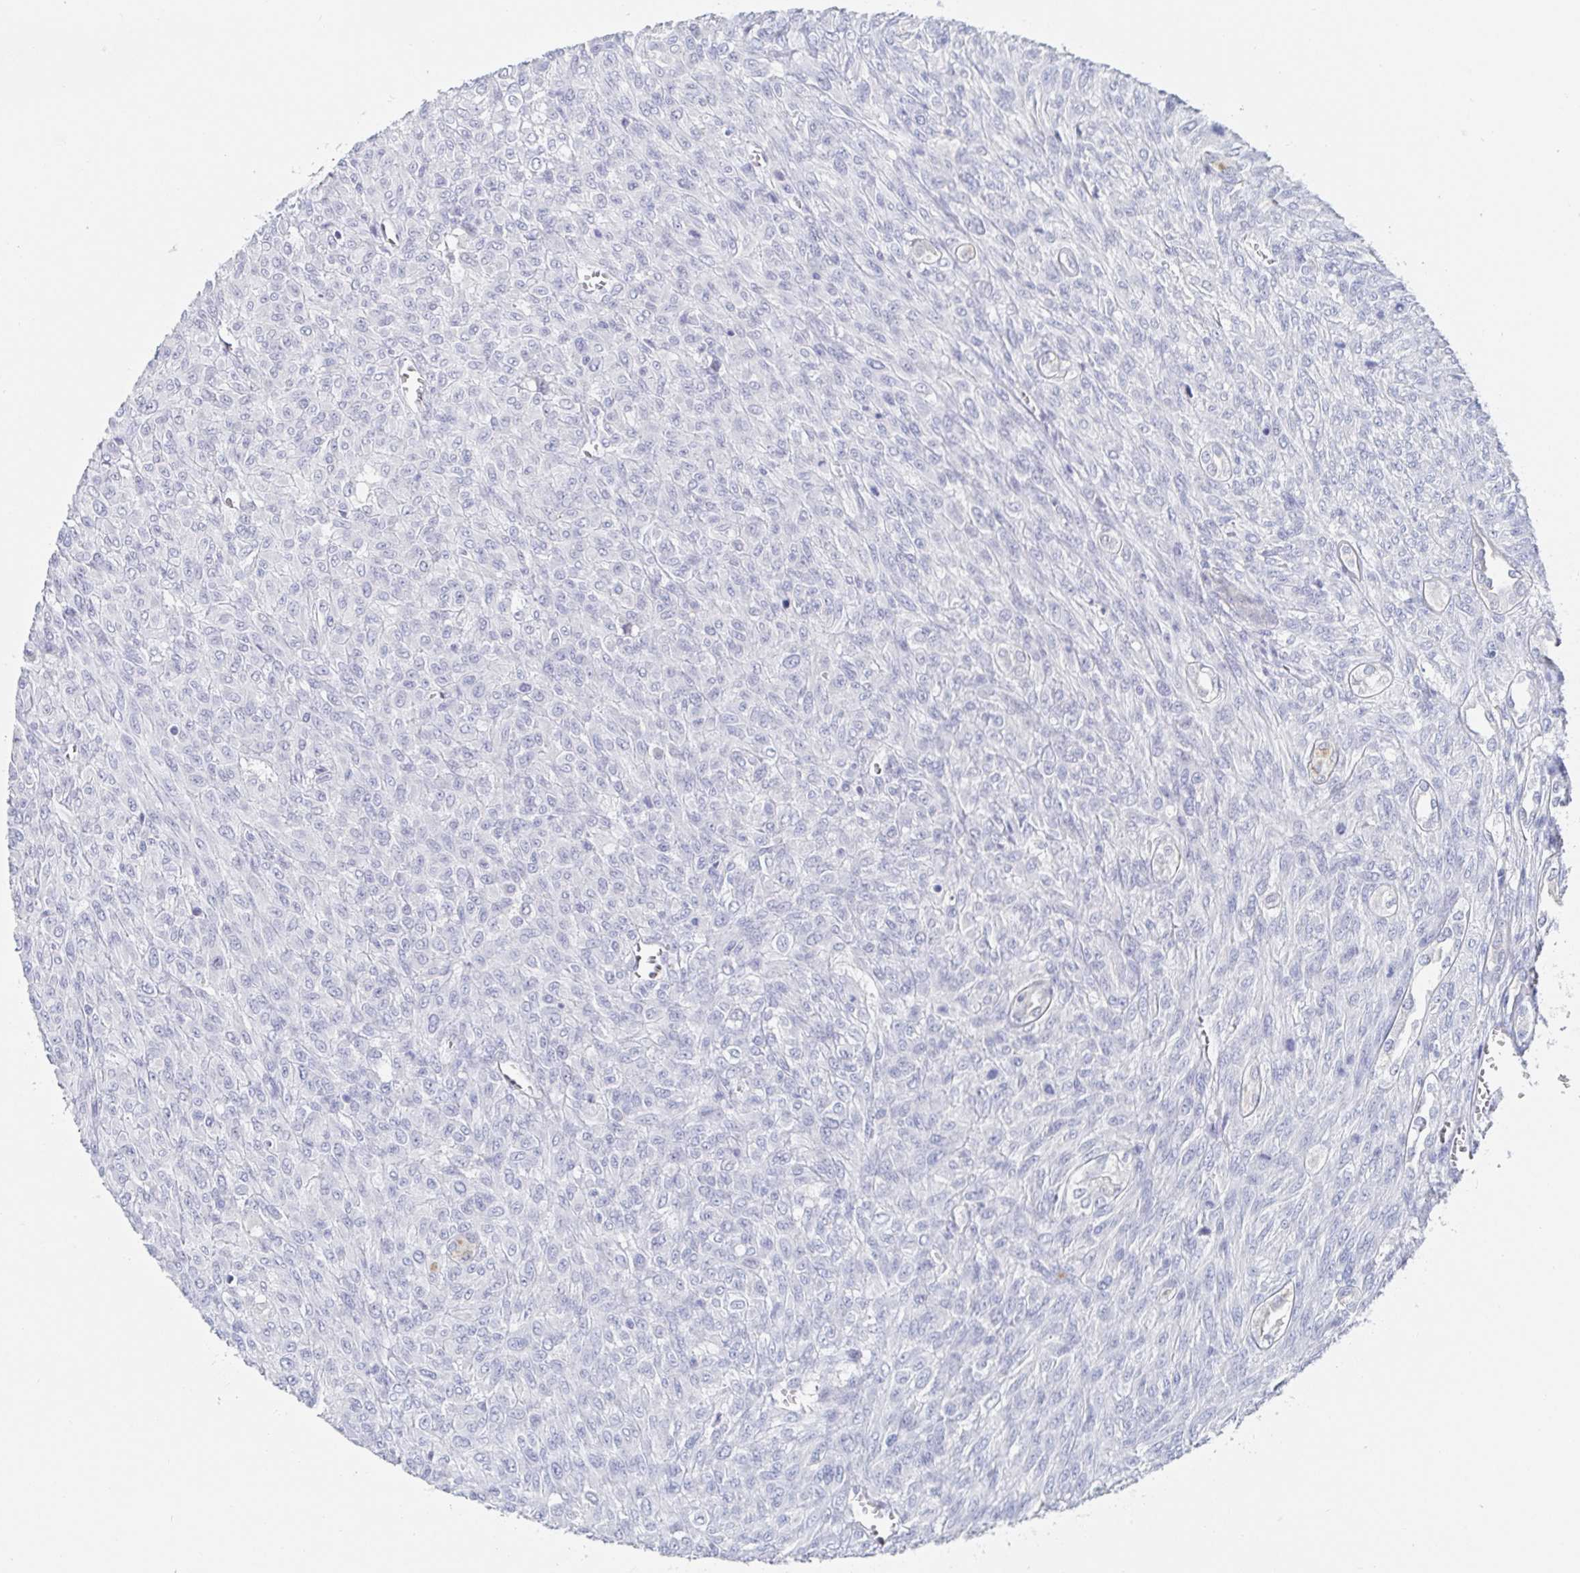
{"staining": {"intensity": "negative", "quantity": "none", "location": "none"}, "tissue": "renal cancer", "cell_type": "Tumor cells", "image_type": "cancer", "snomed": [{"axis": "morphology", "description": "Adenocarcinoma, NOS"}, {"axis": "topography", "description": "Kidney"}], "caption": "An immunohistochemistry photomicrograph of renal cancer (adenocarcinoma) is shown. There is no staining in tumor cells of renal cancer (adenocarcinoma).", "gene": "ZNF430", "patient": {"sex": "male", "age": 58}}